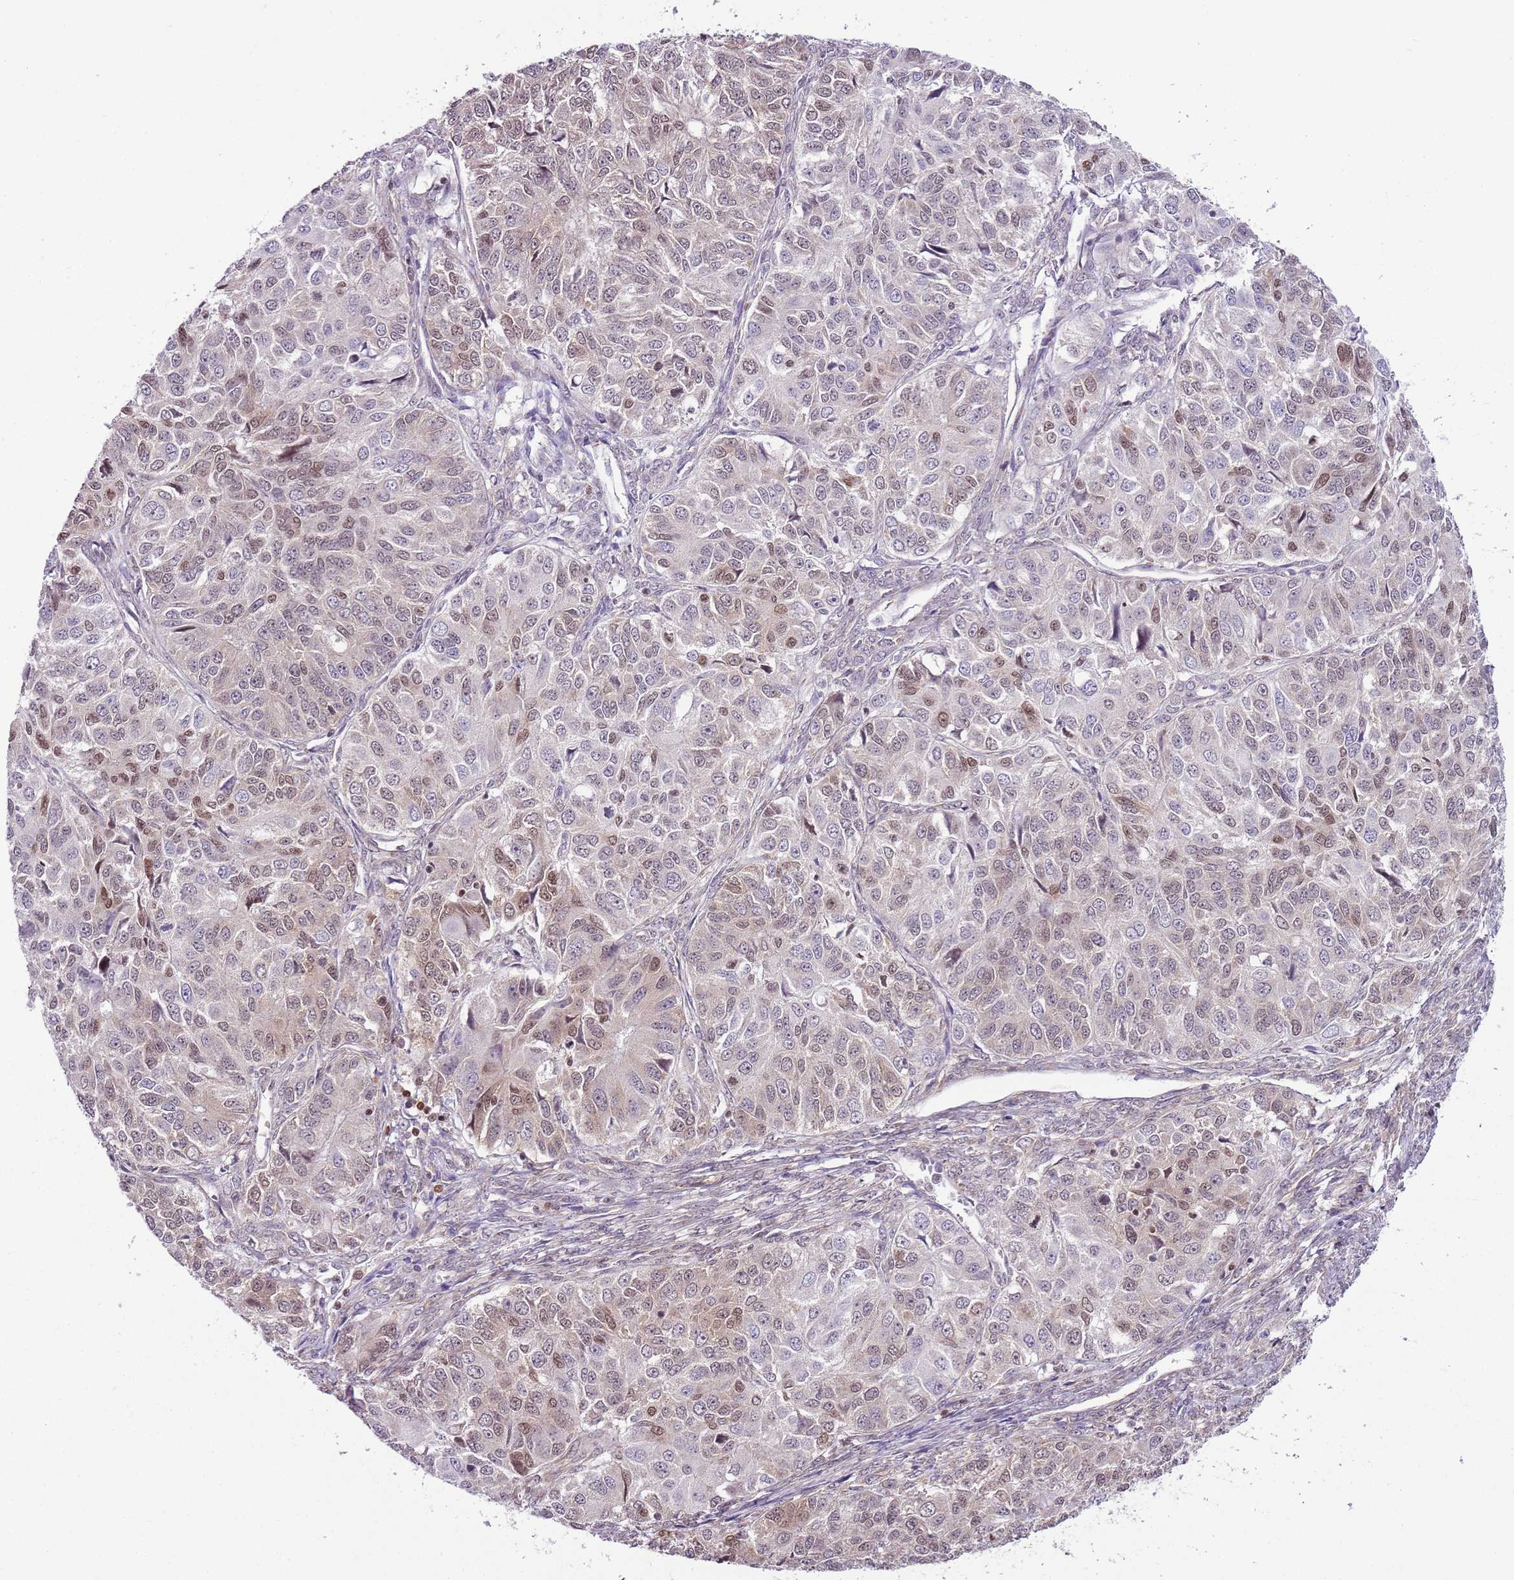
{"staining": {"intensity": "moderate", "quantity": "25%-75%", "location": "nuclear"}, "tissue": "ovarian cancer", "cell_type": "Tumor cells", "image_type": "cancer", "snomed": [{"axis": "morphology", "description": "Carcinoma, endometroid"}, {"axis": "topography", "description": "Ovary"}], "caption": "Ovarian cancer (endometroid carcinoma) tissue exhibits moderate nuclear staining in about 25%-75% of tumor cells", "gene": "SELENOH", "patient": {"sex": "female", "age": 51}}